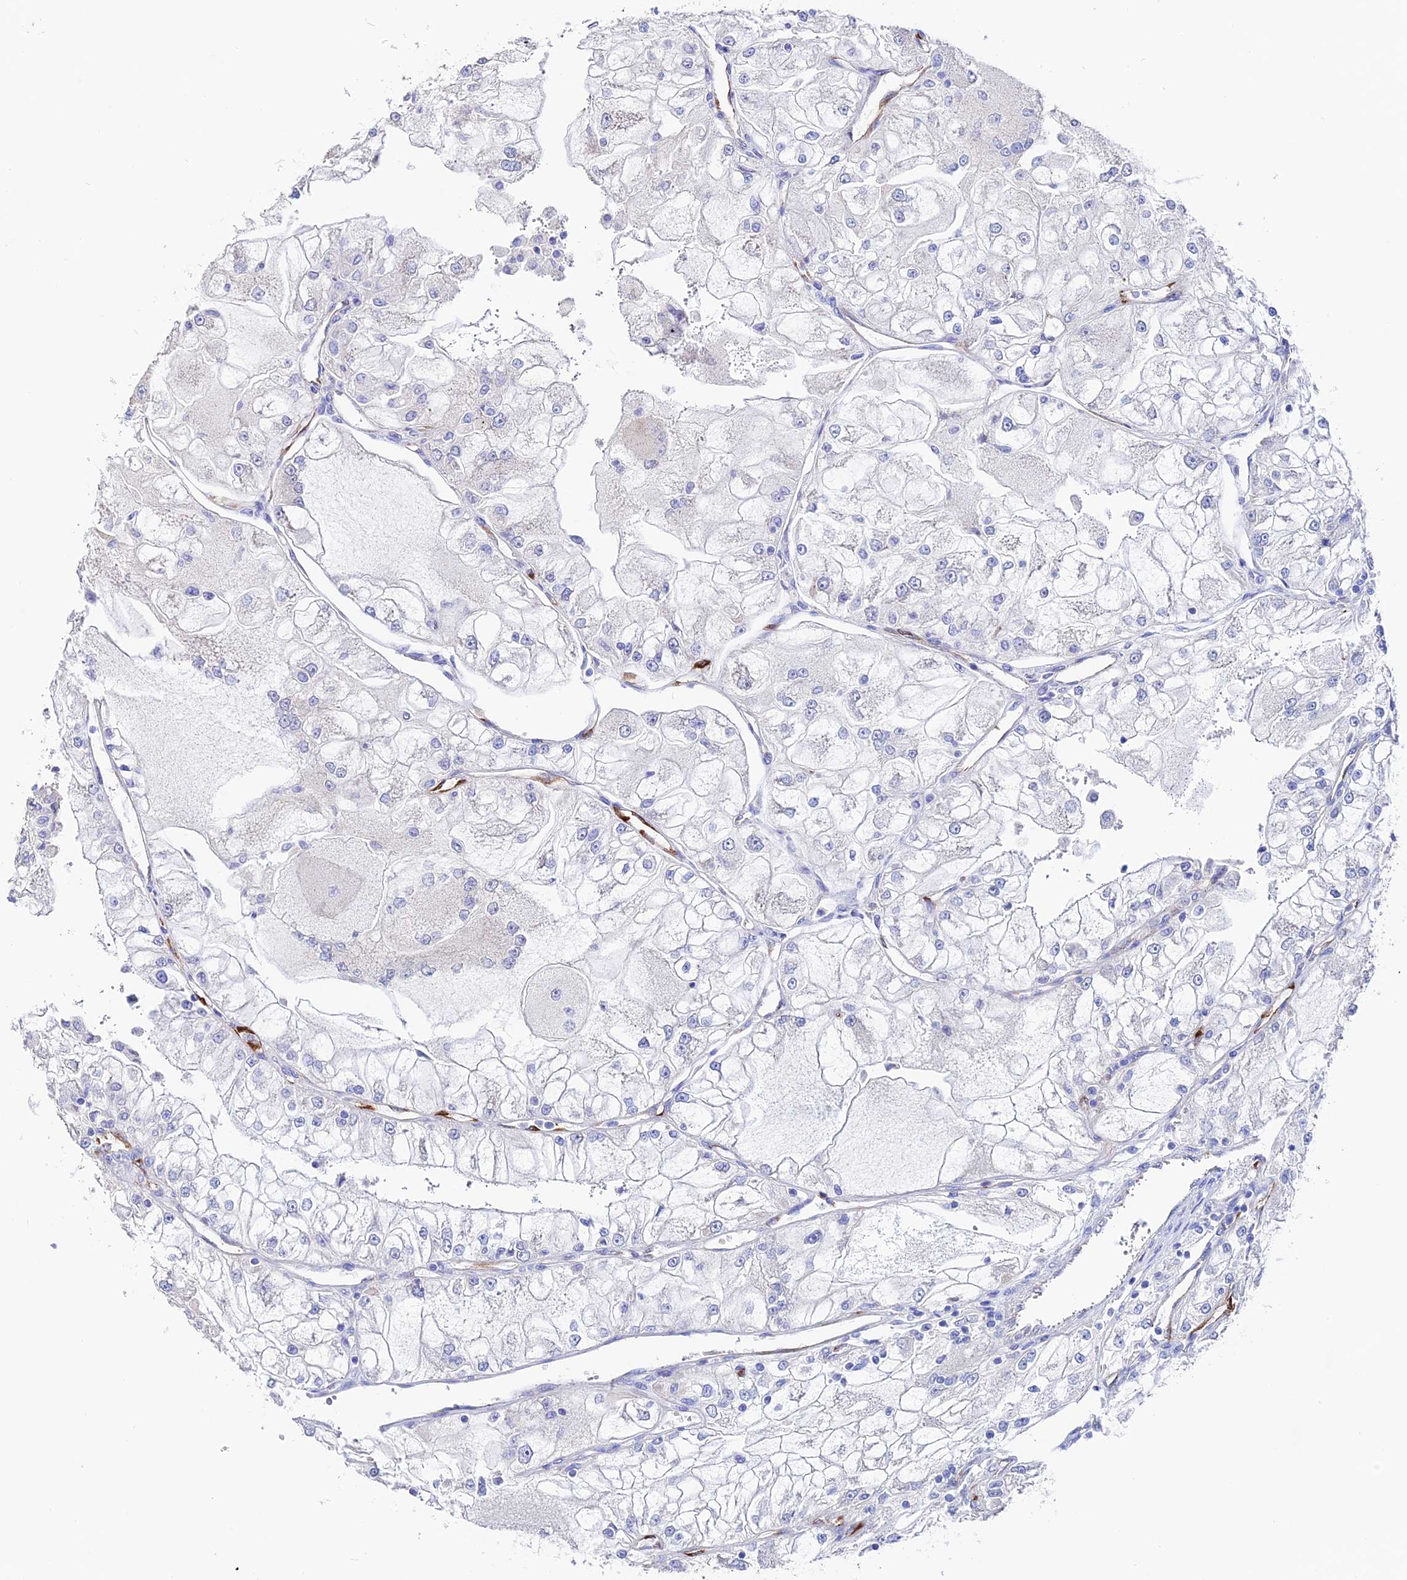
{"staining": {"intensity": "negative", "quantity": "none", "location": "none"}, "tissue": "renal cancer", "cell_type": "Tumor cells", "image_type": "cancer", "snomed": [{"axis": "morphology", "description": "Adenocarcinoma, NOS"}, {"axis": "topography", "description": "Kidney"}], "caption": "Tumor cells are negative for protein expression in human adenocarcinoma (renal).", "gene": "ESM1", "patient": {"sex": "female", "age": 72}}